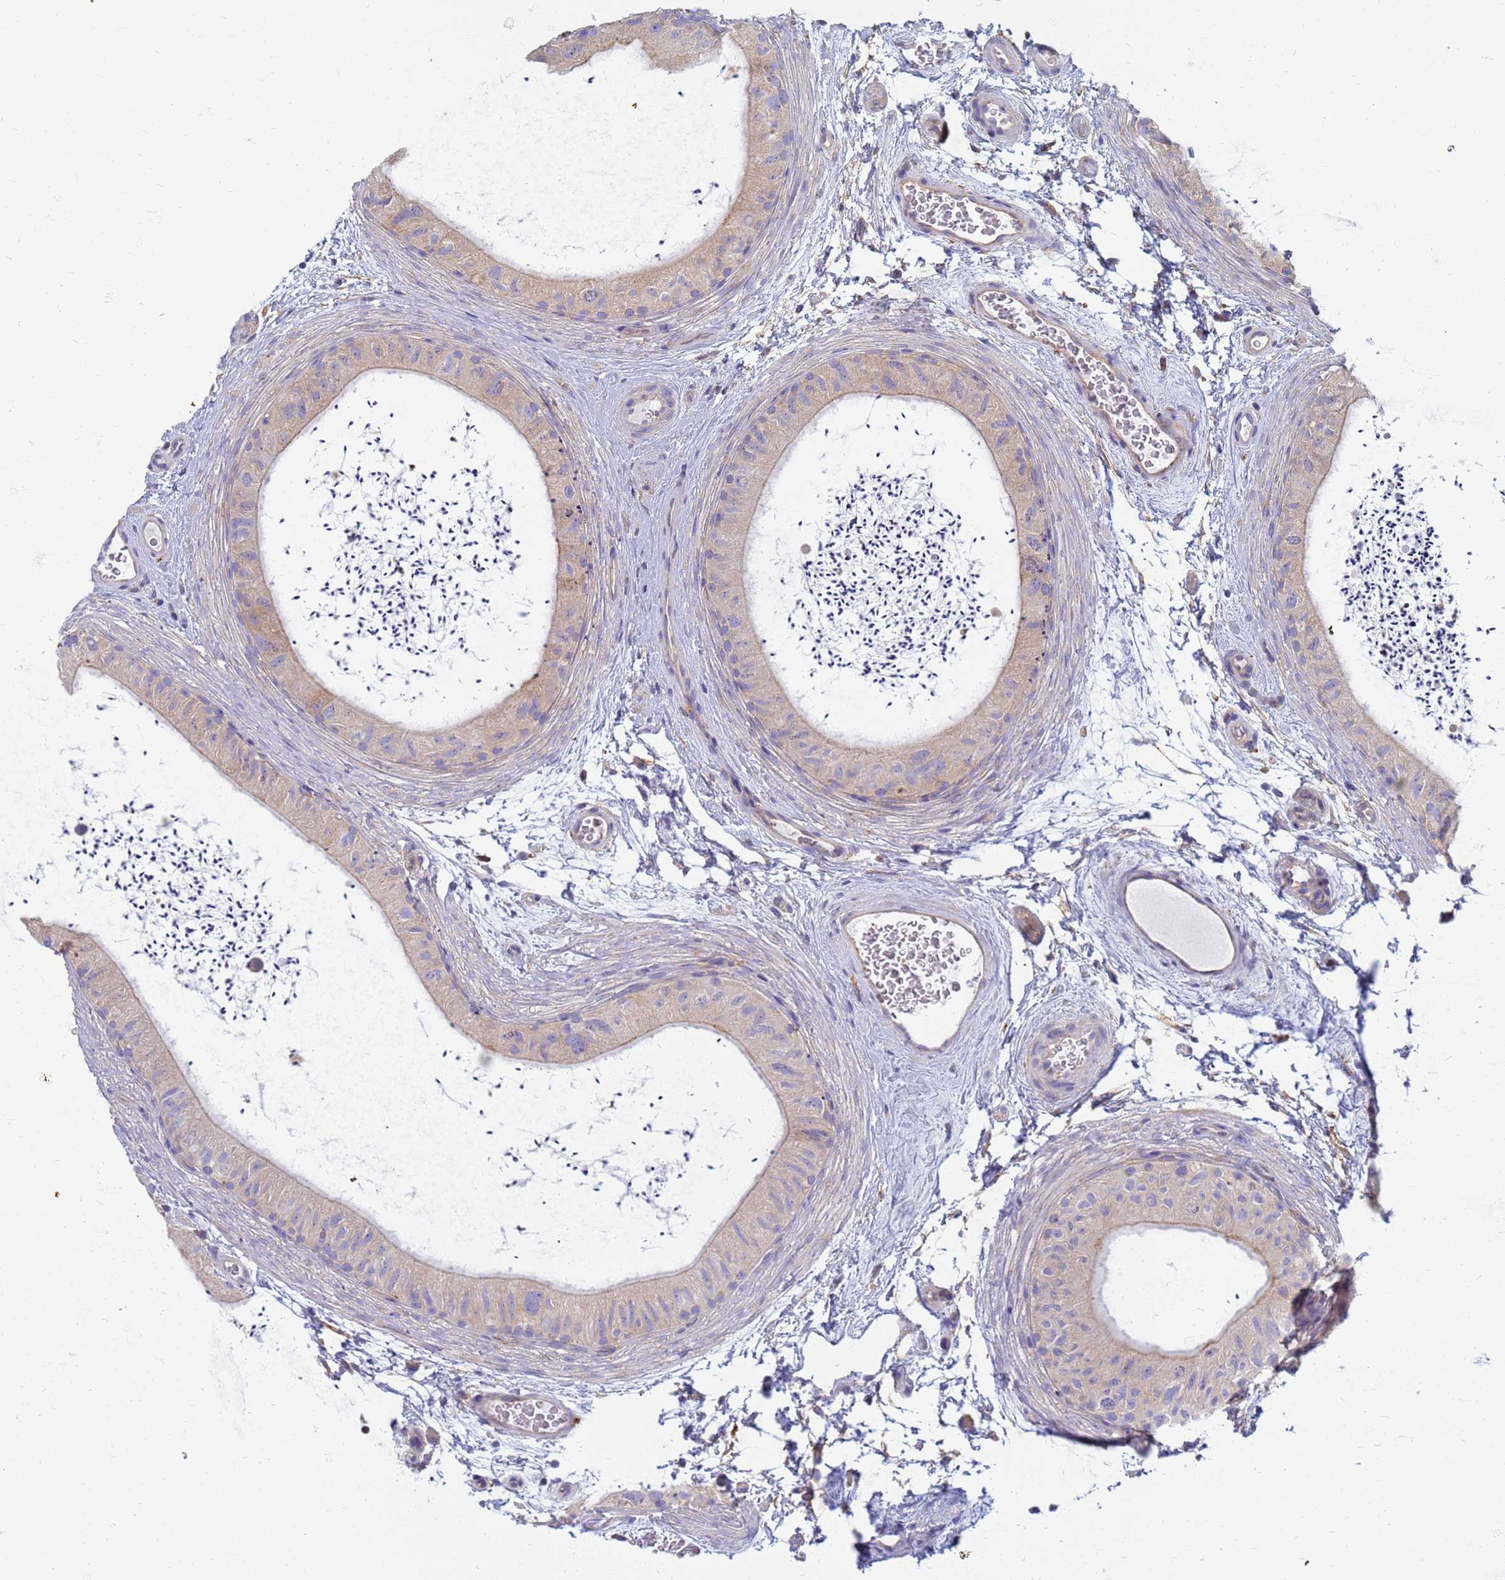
{"staining": {"intensity": "weak", "quantity": "25%-75%", "location": "cytoplasmic/membranous"}, "tissue": "epididymis", "cell_type": "Glandular cells", "image_type": "normal", "snomed": [{"axis": "morphology", "description": "Normal tissue, NOS"}, {"axis": "topography", "description": "Epididymis"}], "caption": "Immunohistochemistry (IHC) image of benign epididymis: epididymis stained using IHC exhibits low levels of weak protein expression localized specifically in the cytoplasmic/membranous of glandular cells, appearing as a cytoplasmic/membranous brown color.", "gene": "EEA1", "patient": {"sex": "male", "age": 50}}